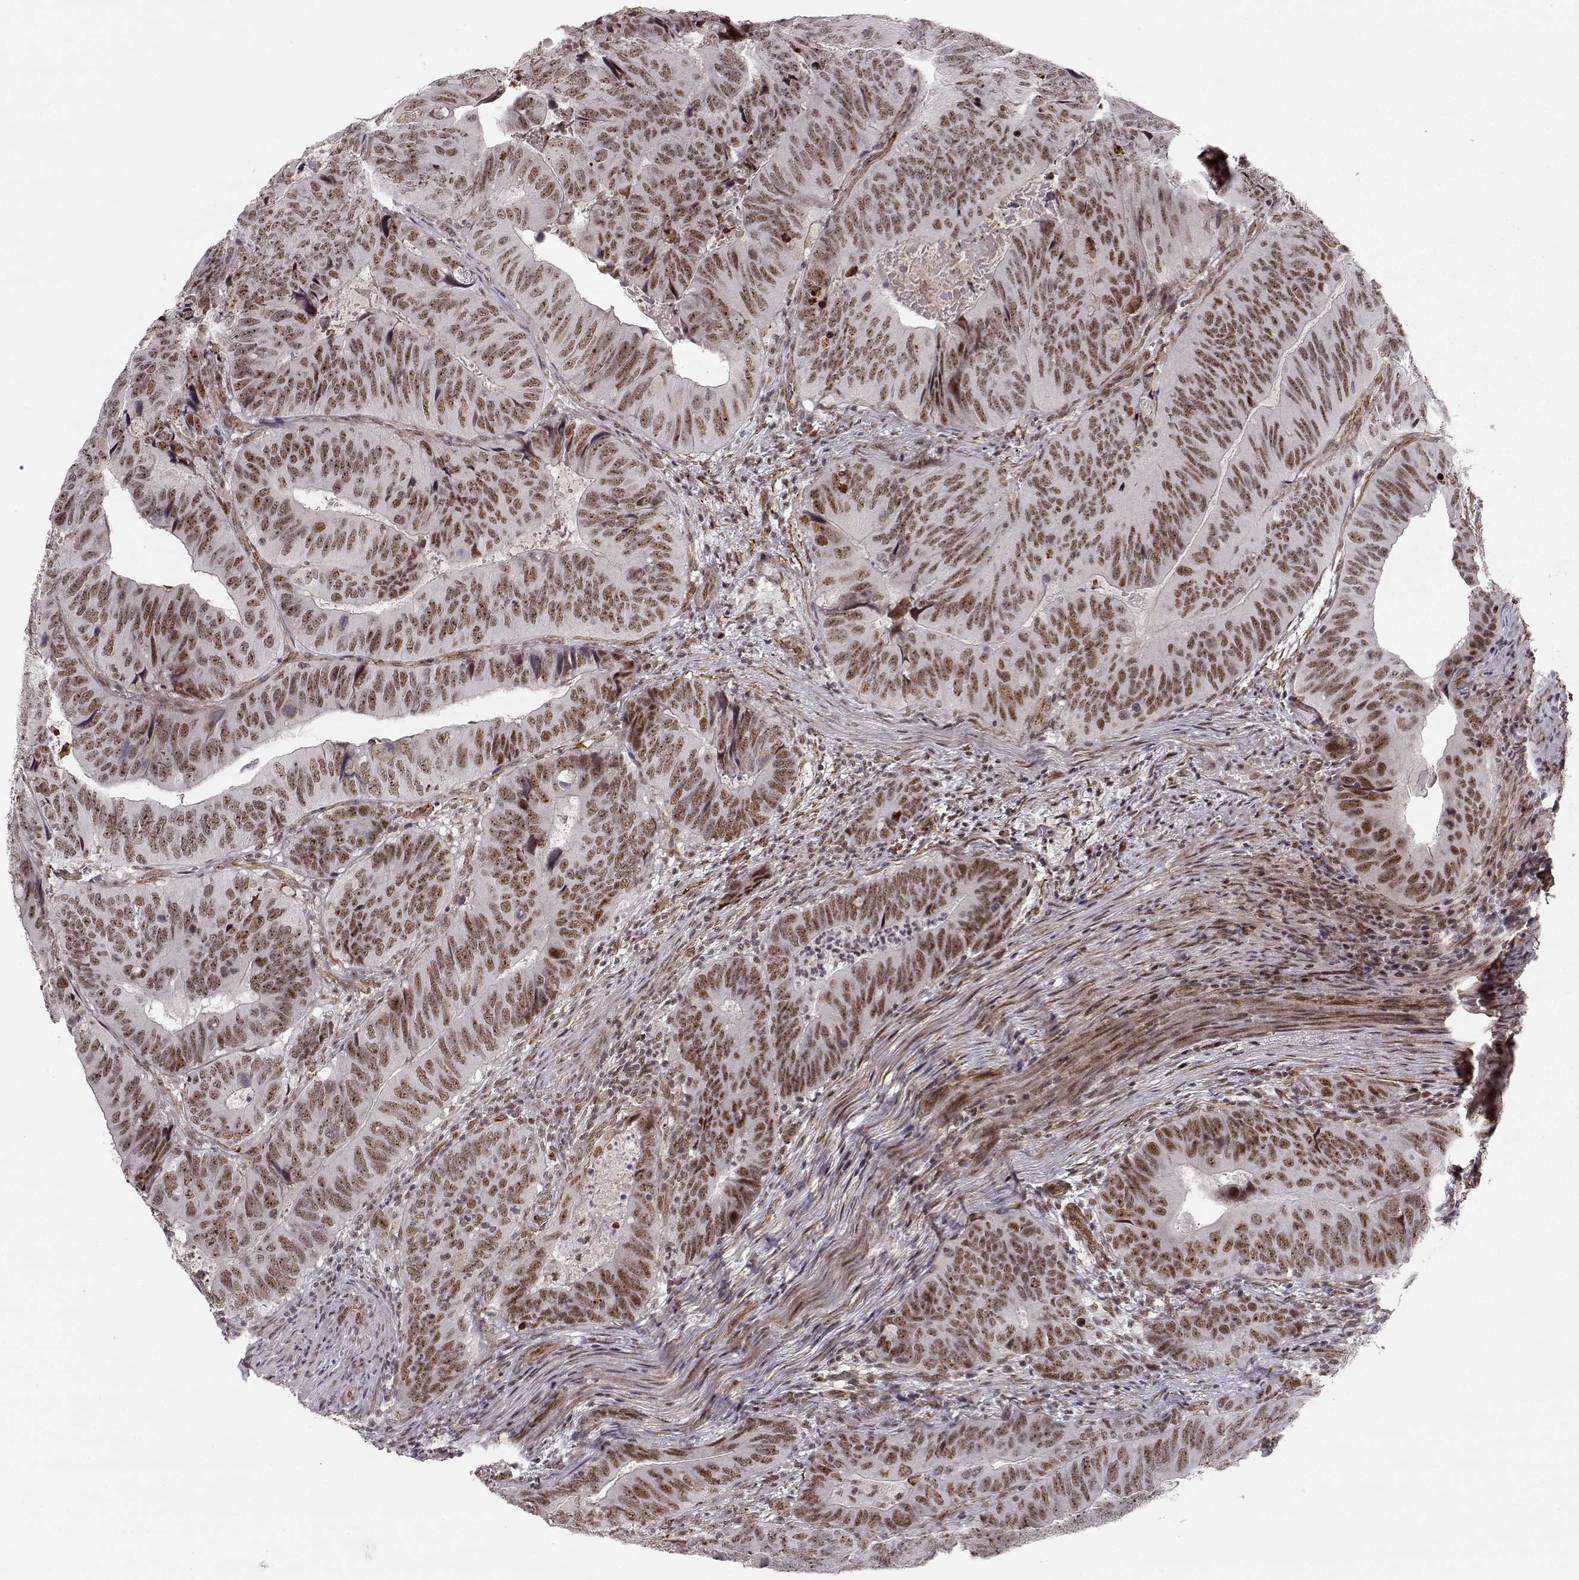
{"staining": {"intensity": "moderate", "quantity": ">75%", "location": "nuclear"}, "tissue": "colorectal cancer", "cell_type": "Tumor cells", "image_type": "cancer", "snomed": [{"axis": "morphology", "description": "Adenocarcinoma, NOS"}, {"axis": "topography", "description": "Colon"}], "caption": "The image exhibits staining of colorectal cancer, revealing moderate nuclear protein staining (brown color) within tumor cells. Using DAB (3,3'-diaminobenzidine) (brown) and hematoxylin (blue) stains, captured at high magnification using brightfield microscopy.", "gene": "CIR1", "patient": {"sex": "male", "age": 79}}